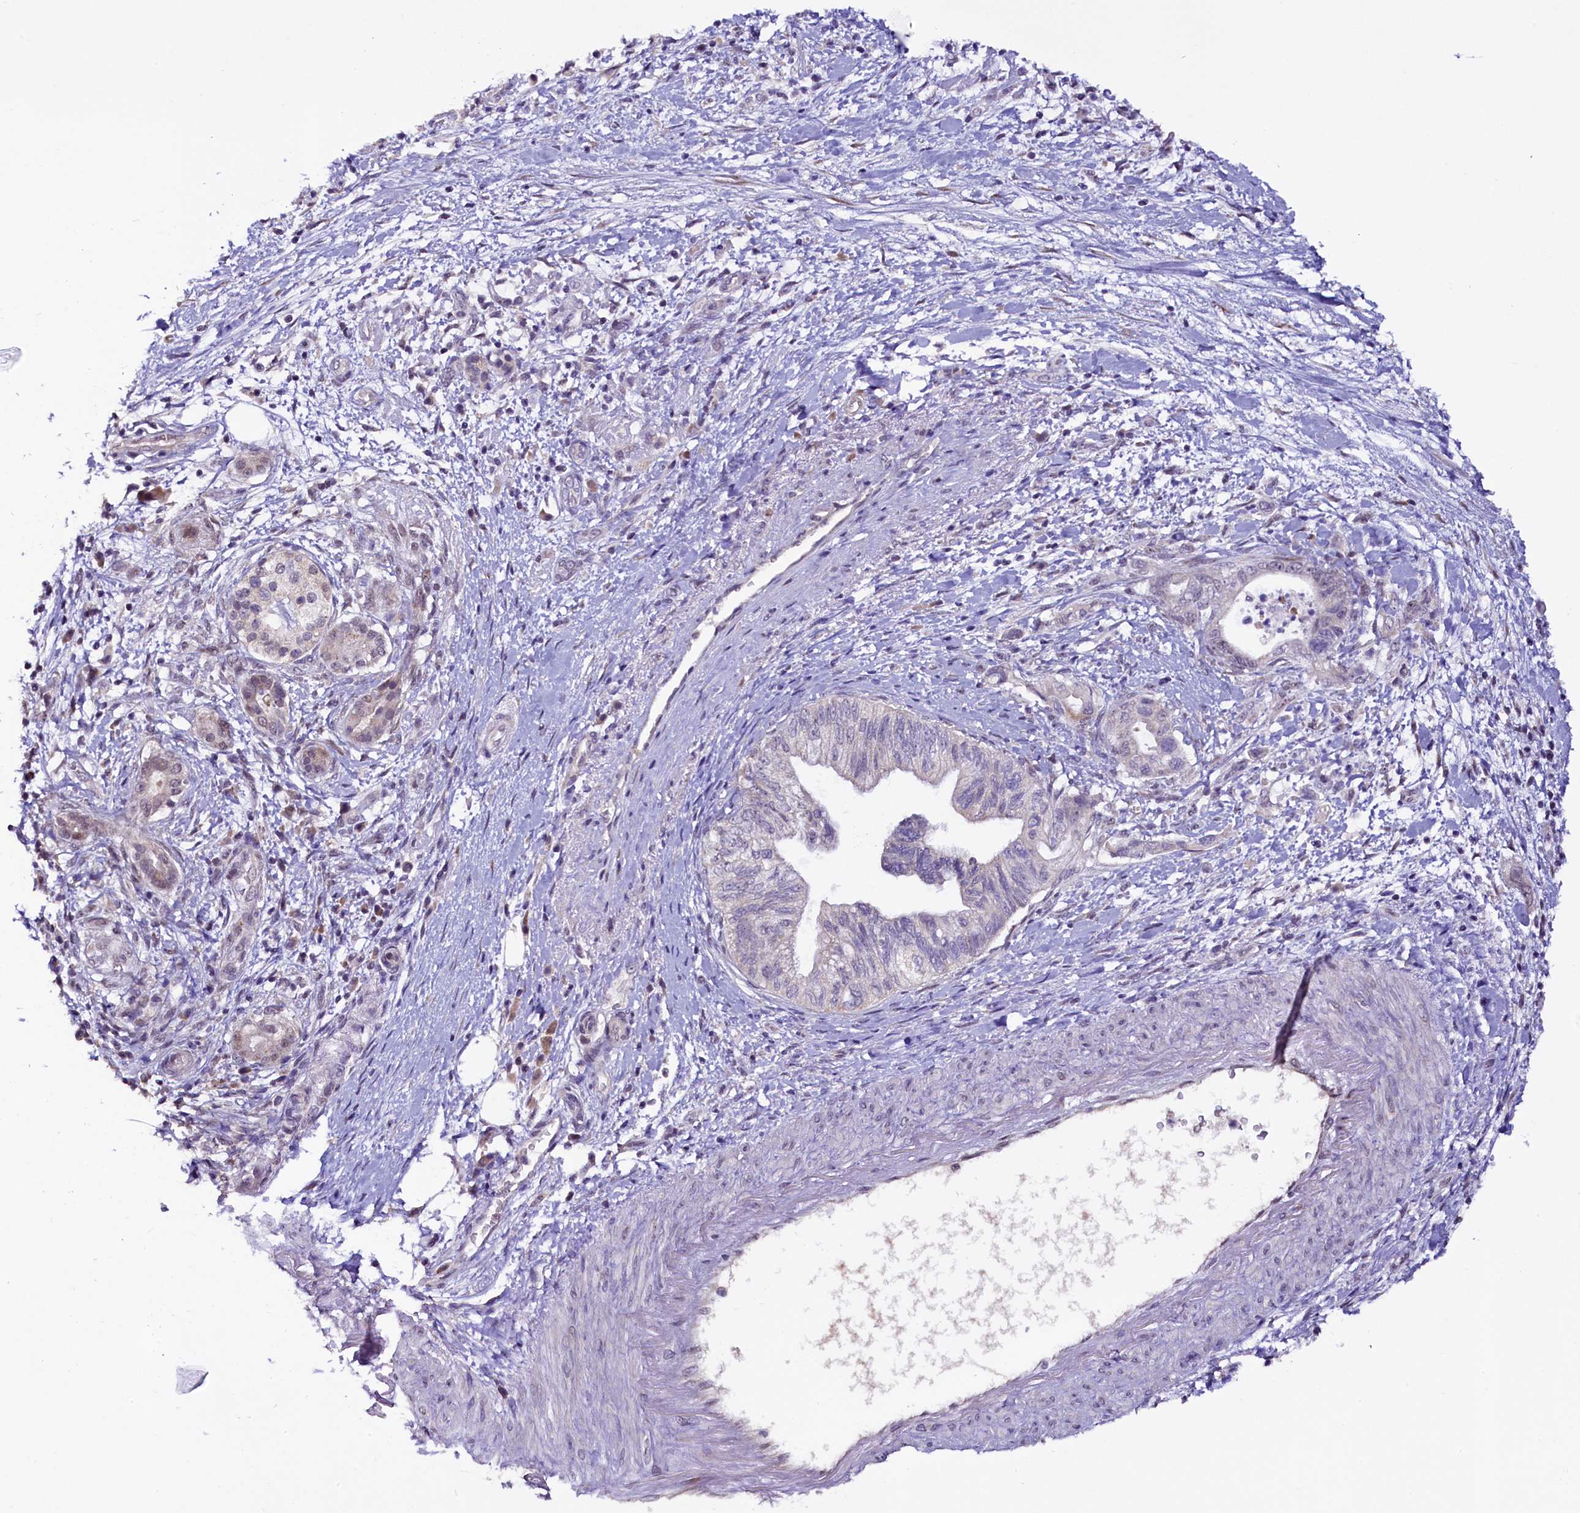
{"staining": {"intensity": "negative", "quantity": "none", "location": "none"}, "tissue": "pancreatic cancer", "cell_type": "Tumor cells", "image_type": "cancer", "snomed": [{"axis": "morphology", "description": "Adenocarcinoma, NOS"}, {"axis": "topography", "description": "Pancreas"}], "caption": "IHC image of neoplastic tissue: human pancreatic adenocarcinoma stained with DAB (3,3'-diaminobenzidine) displays no significant protein positivity in tumor cells.", "gene": "RPUSD2", "patient": {"sex": "female", "age": 73}}